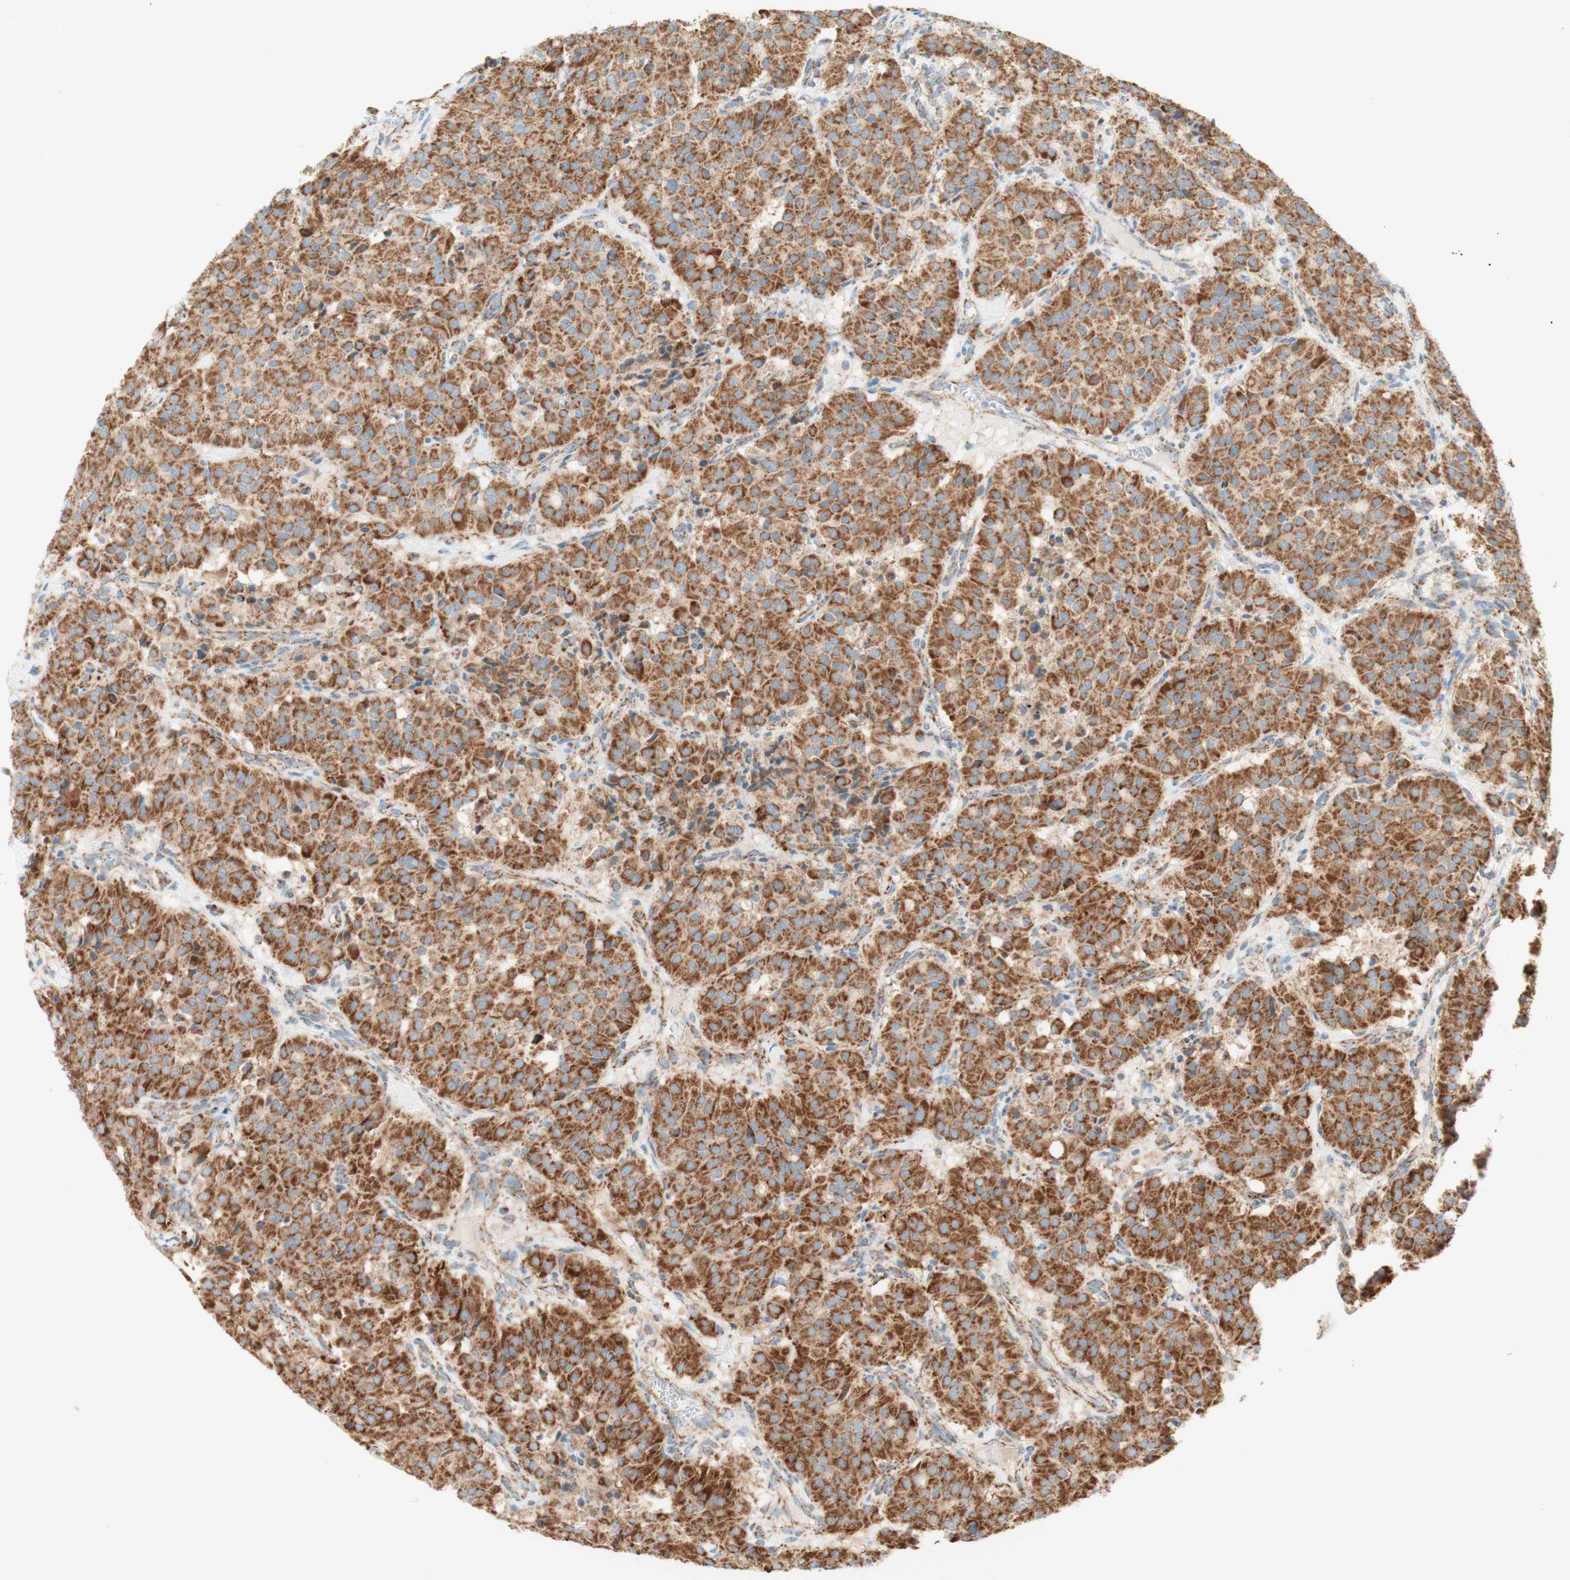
{"staining": {"intensity": "strong", "quantity": ">75%", "location": "cytoplasmic/membranous"}, "tissue": "carcinoid", "cell_type": "Tumor cells", "image_type": "cancer", "snomed": [{"axis": "morphology", "description": "Carcinoid, malignant, NOS"}, {"axis": "topography", "description": "Lung"}], "caption": "The photomicrograph demonstrates staining of carcinoid, revealing strong cytoplasmic/membranous protein expression (brown color) within tumor cells.", "gene": "TOMM20", "patient": {"sex": "male", "age": 30}}